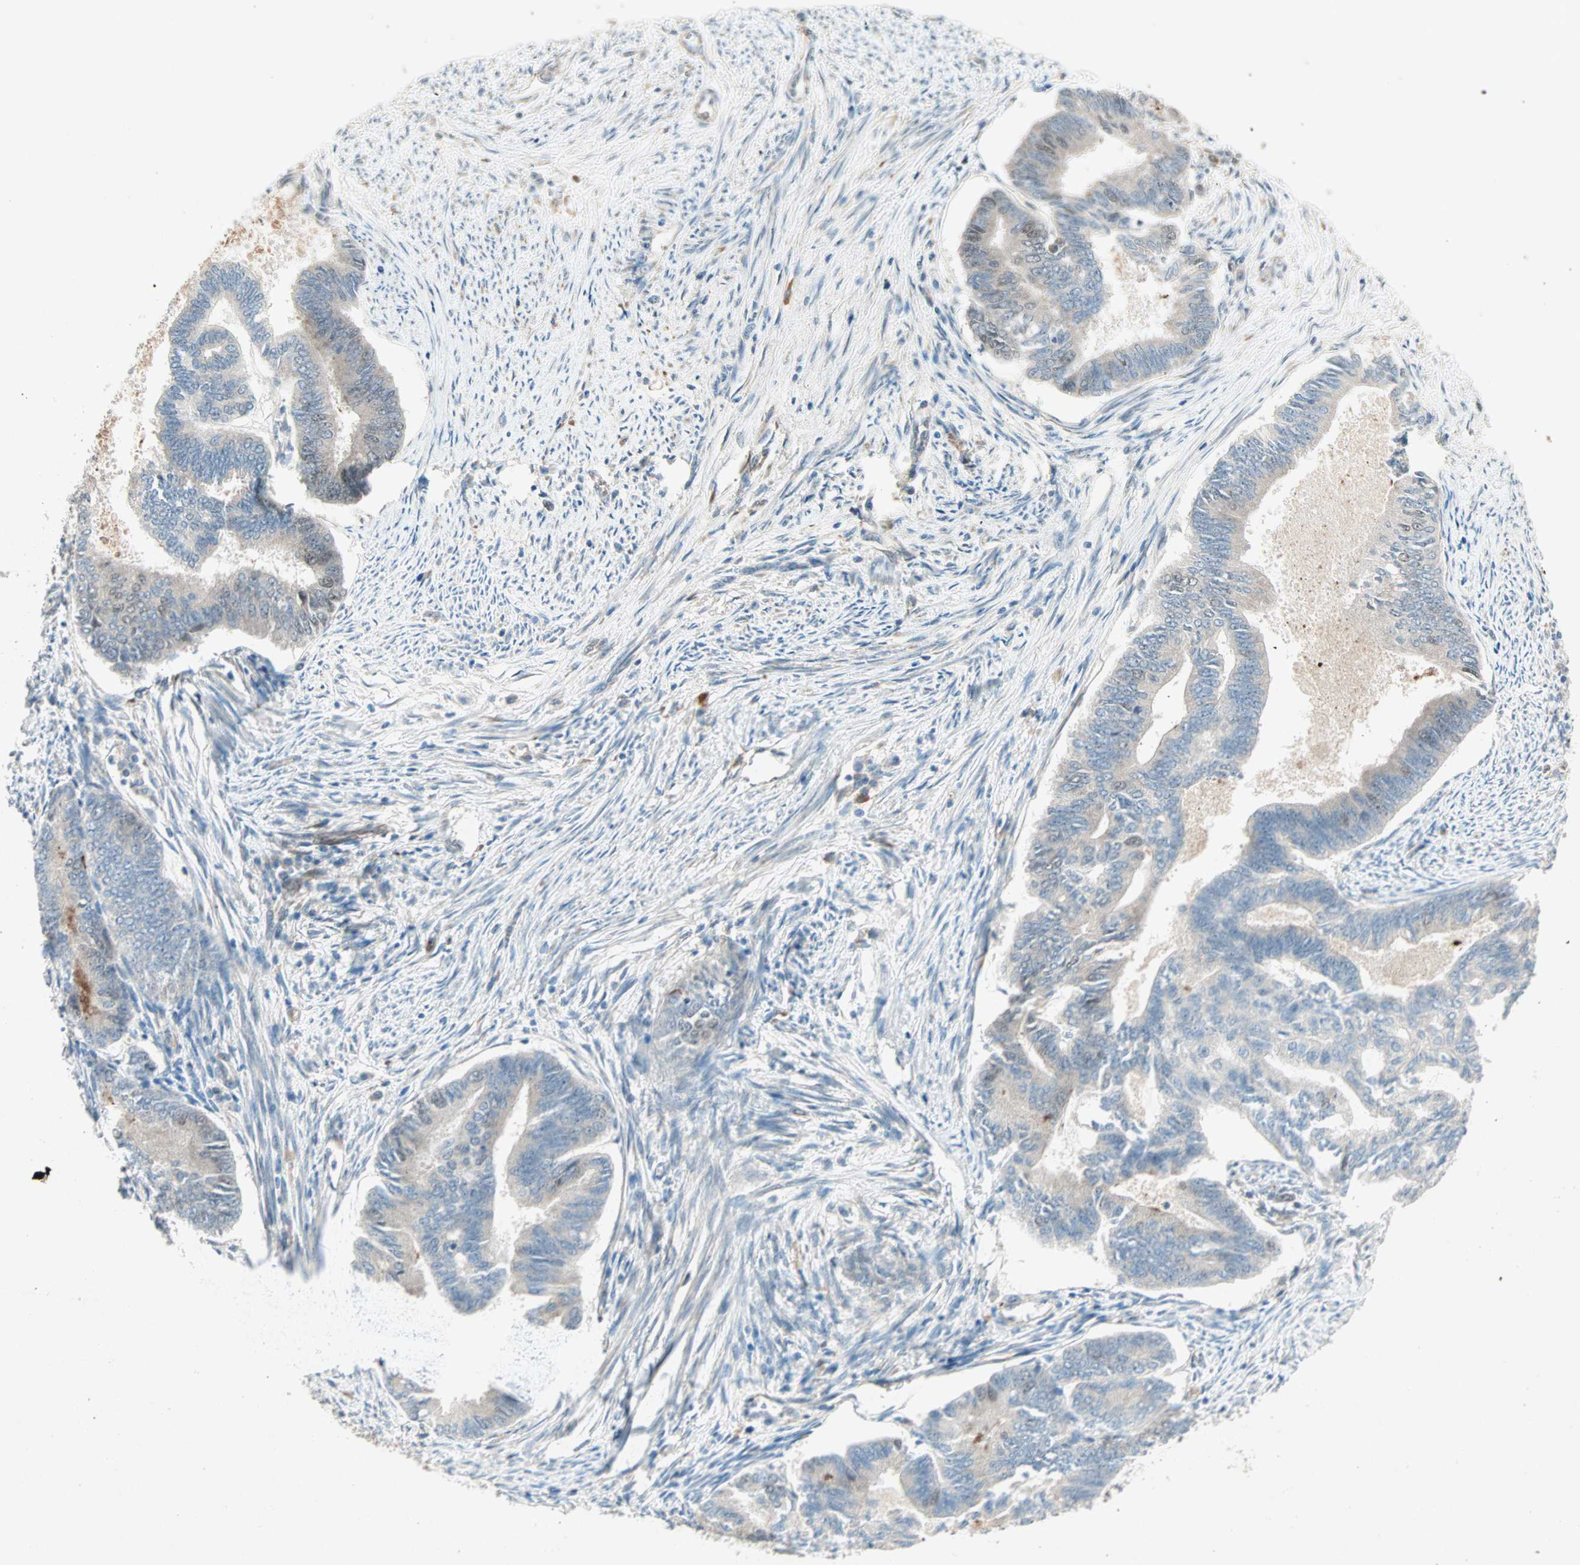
{"staining": {"intensity": "weak", "quantity": ">75%", "location": "cytoplasmic/membranous"}, "tissue": "endometrial cancer", "cell_type": "Tumor cells", "image_type": "cancer", "snomed": [{"axis": "morphology", "description": "Adenocarcinoma, NOS"}, {"axis": "topography", "description": "Endometrium"}], "caption": "Immunohistochemical staining of human adenocarcinoma (endometrial) demonstrates low levels of weak cytoplasmic/membranous staining in about >75% of tumor cells.", "gene": "ZNF37A", "patient": {"sex": "female", "age": 86}}